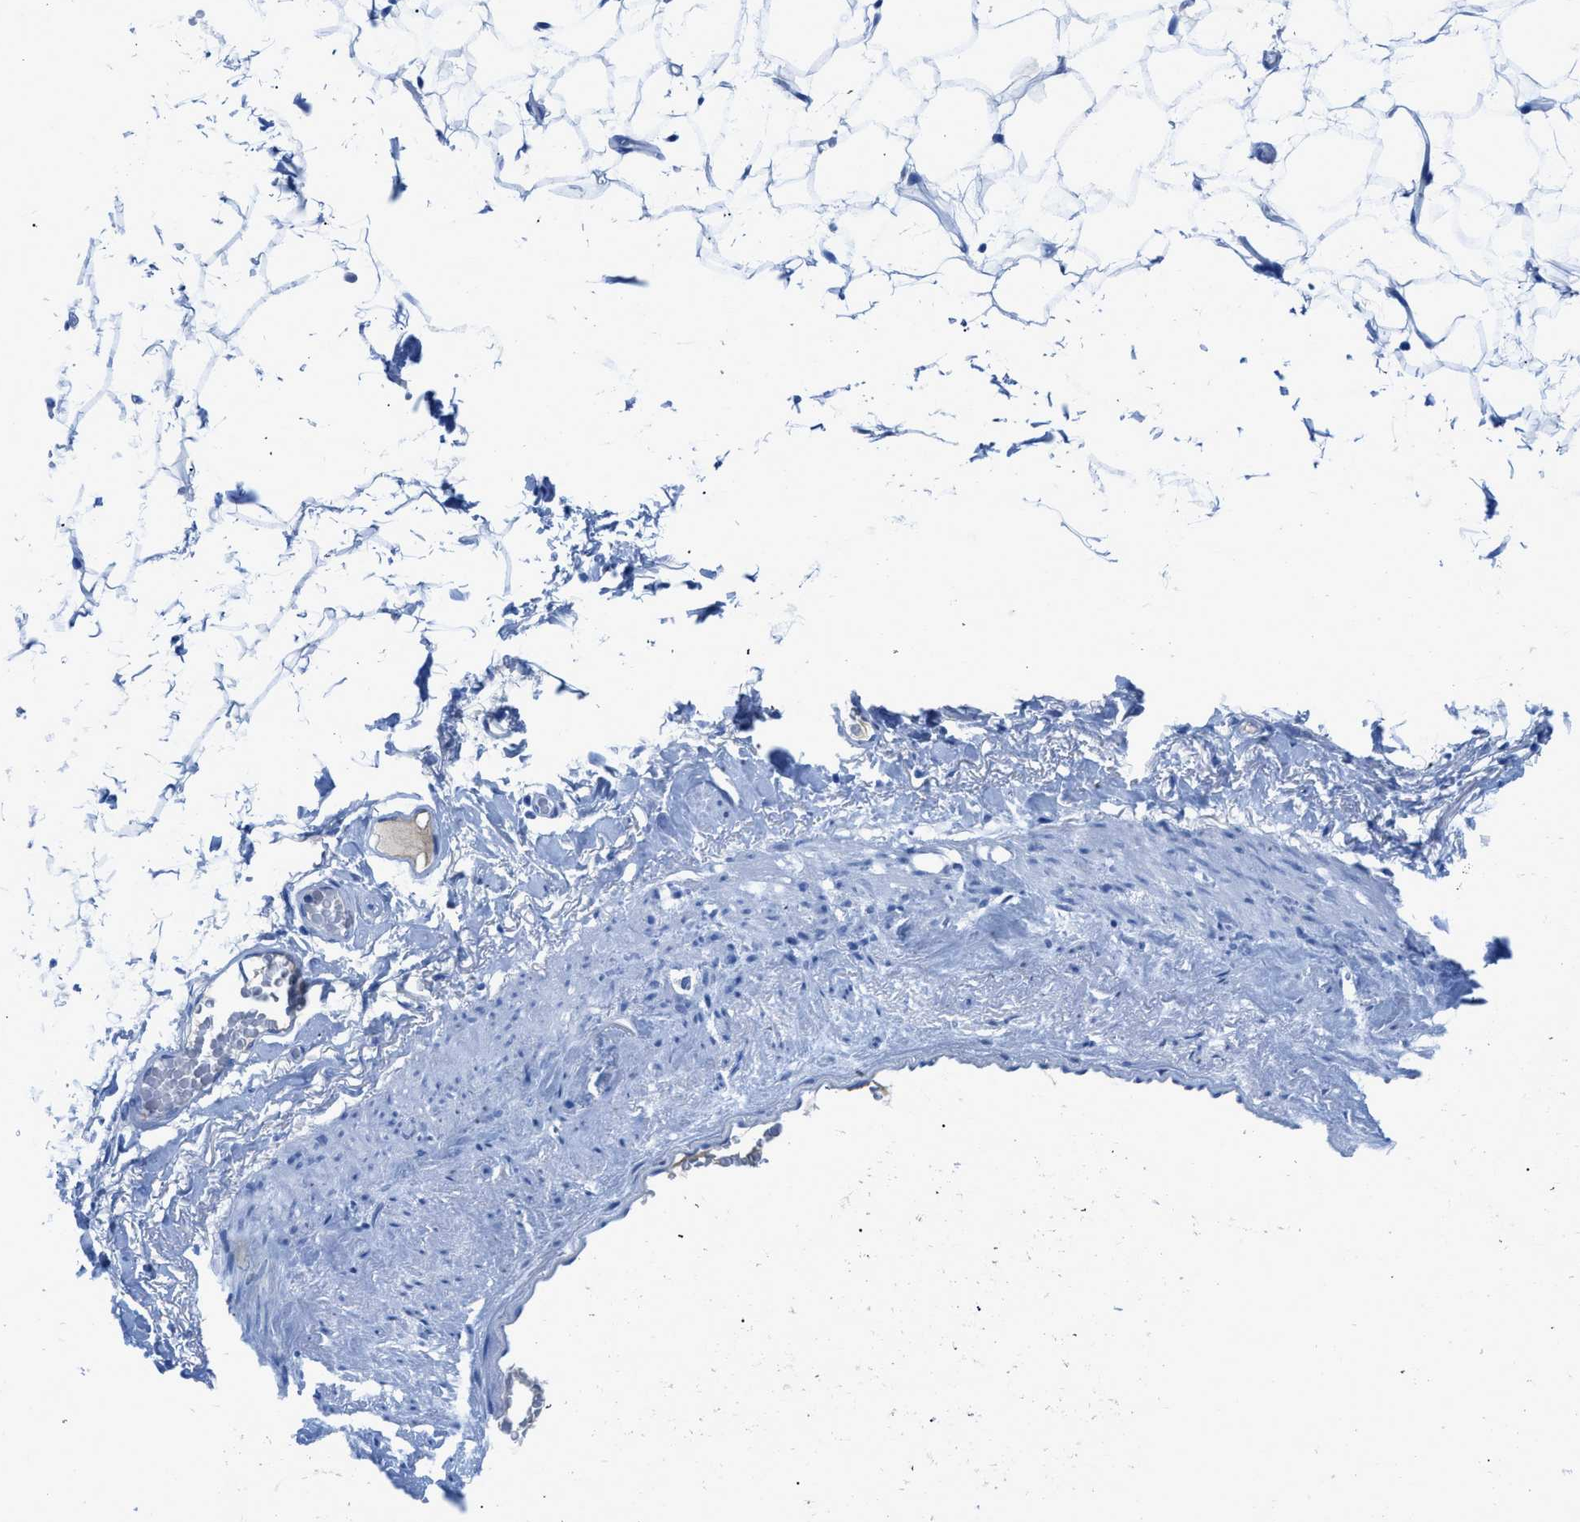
{"staining": {"intensity": "negative", "quantity": "none", "location": "none"}, "tissue": "adipose tissue", "cell_type": "Adipocytes", "image_type": "normal", "snomed": [{"axis": "morphology", "description": "Normal tissue, NOS"}, {"axis": "topography", "description": "Breast"}, {"axis": "topography", "description": "Soft tissue"}], "caption": "Adipocytes are negative for protein expression in benign human adipose tissue. (DAB immunohistochemistry, high magnification).", "gene": "COL3A1", "patient": {"sex": "female", "age": 75}}